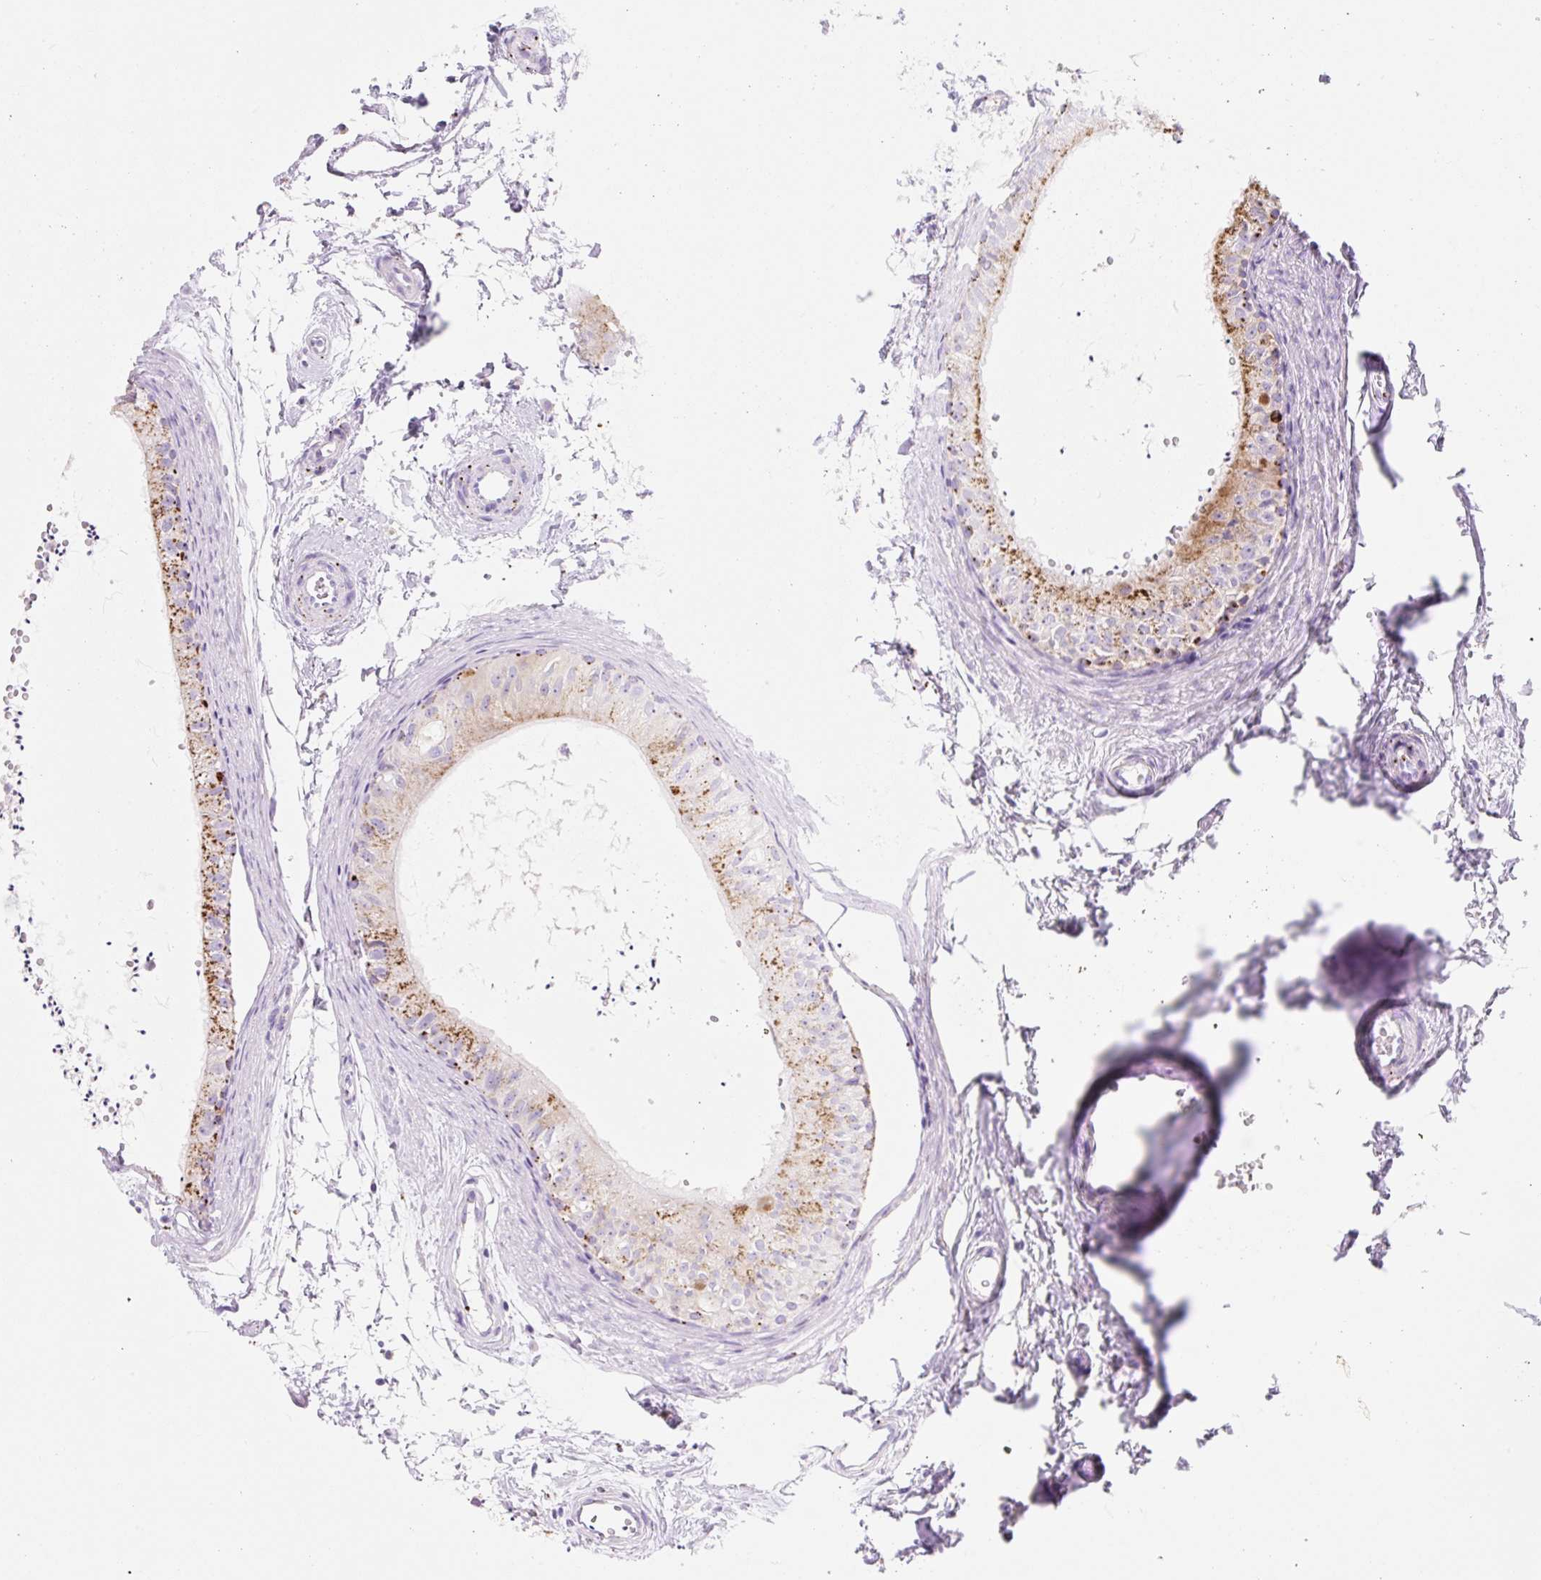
{"staining": {"intensity": "strong", "quantity": "25%-75%", "location": "cytoplasmic/membranous"}, "tissue": "epididymis", "cell_type": "Glandular cells", "image_type": "normal", "snomed": [{"axis": "morphology", "description": "Normal tissue, NOS"}, {"axis": "topography", "description": "Epididymis"}], "caption": "This image displays immunohistochemistry (IHC) staining of benign epididymis, with high strong cytoplasmic/membranous positivity in about 25%-75% of glandular cells.", "gene": "CLEC3A", "patient": {"sex": "male", "age": 56}}